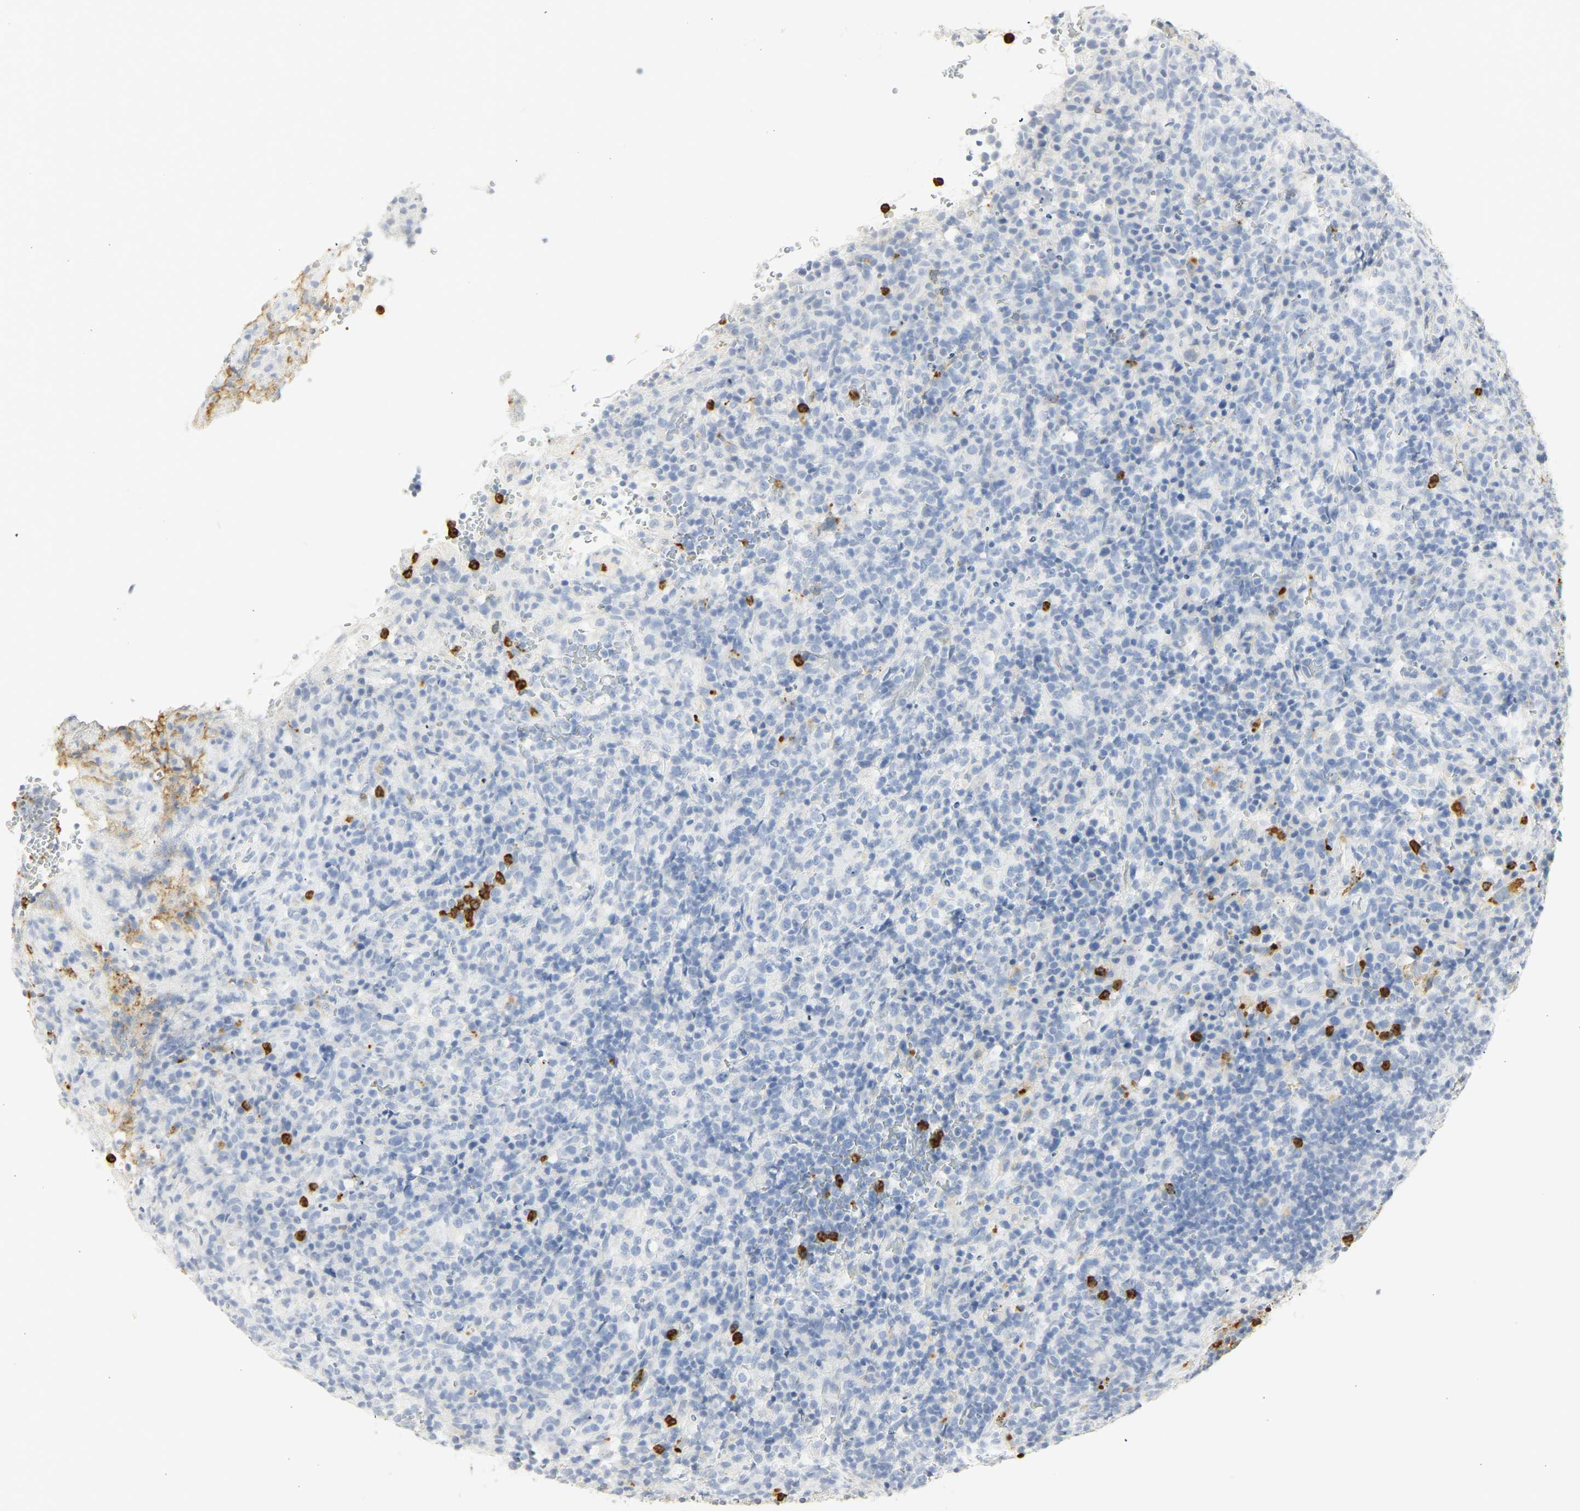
{"staining": {"intensity": "negative", "quantity": "none", "location": "none"}, "tissue": "lymphoma", "cell_type": "Tumor cells", "image_type": "cancer", "snomed": [{"axis": "morphology", "description": "Malignant lymphoma, non-Hodgkin's type, High grade"}, {"axis": "topography", "description": "Lymph node"}], "caption": "Tumor cells show no significant positivity in lymphoma.", "gene": "CEACAM5", "patient": {"sex": "female", "age": 76}}